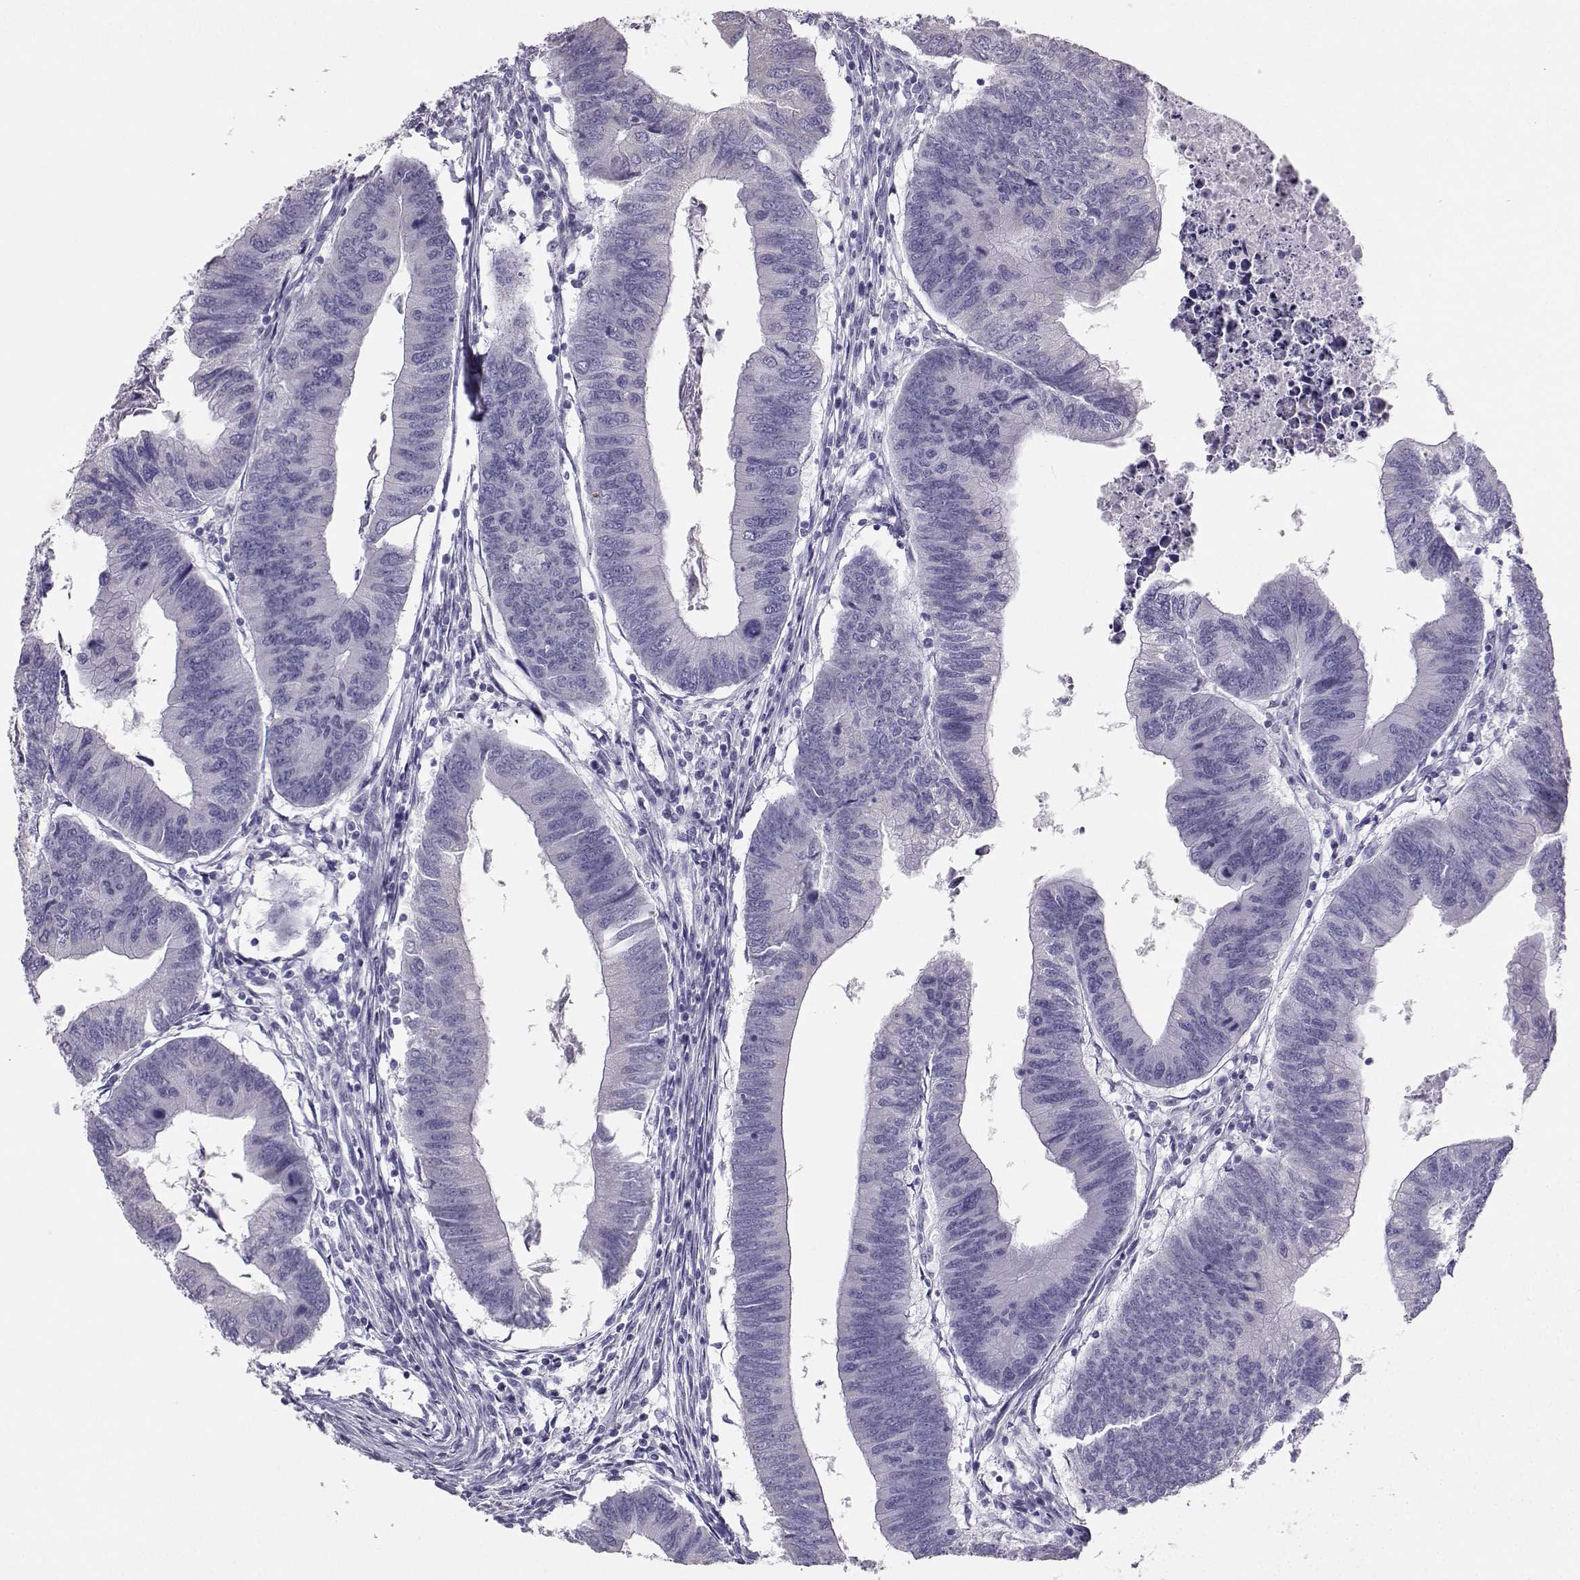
{"staining": {"intensity": "negative", "quantity": "none", "location": "none"}, "tissue": "colorectal cancer", "cell_type": "Tumor cells", "image_type": "cancer", "snomed": [{"axis": "morphology", "description": "Adenocarcinoma, NOS"}, {"axis": "topography", "description": "Colon"}], "caption": "Immunohistochemical staining of adenocarcinoma (colorectal) reveals no significant expression in tumor cells.", "gene": "AVP", "patient": {"sex": "male", "age": 53}}